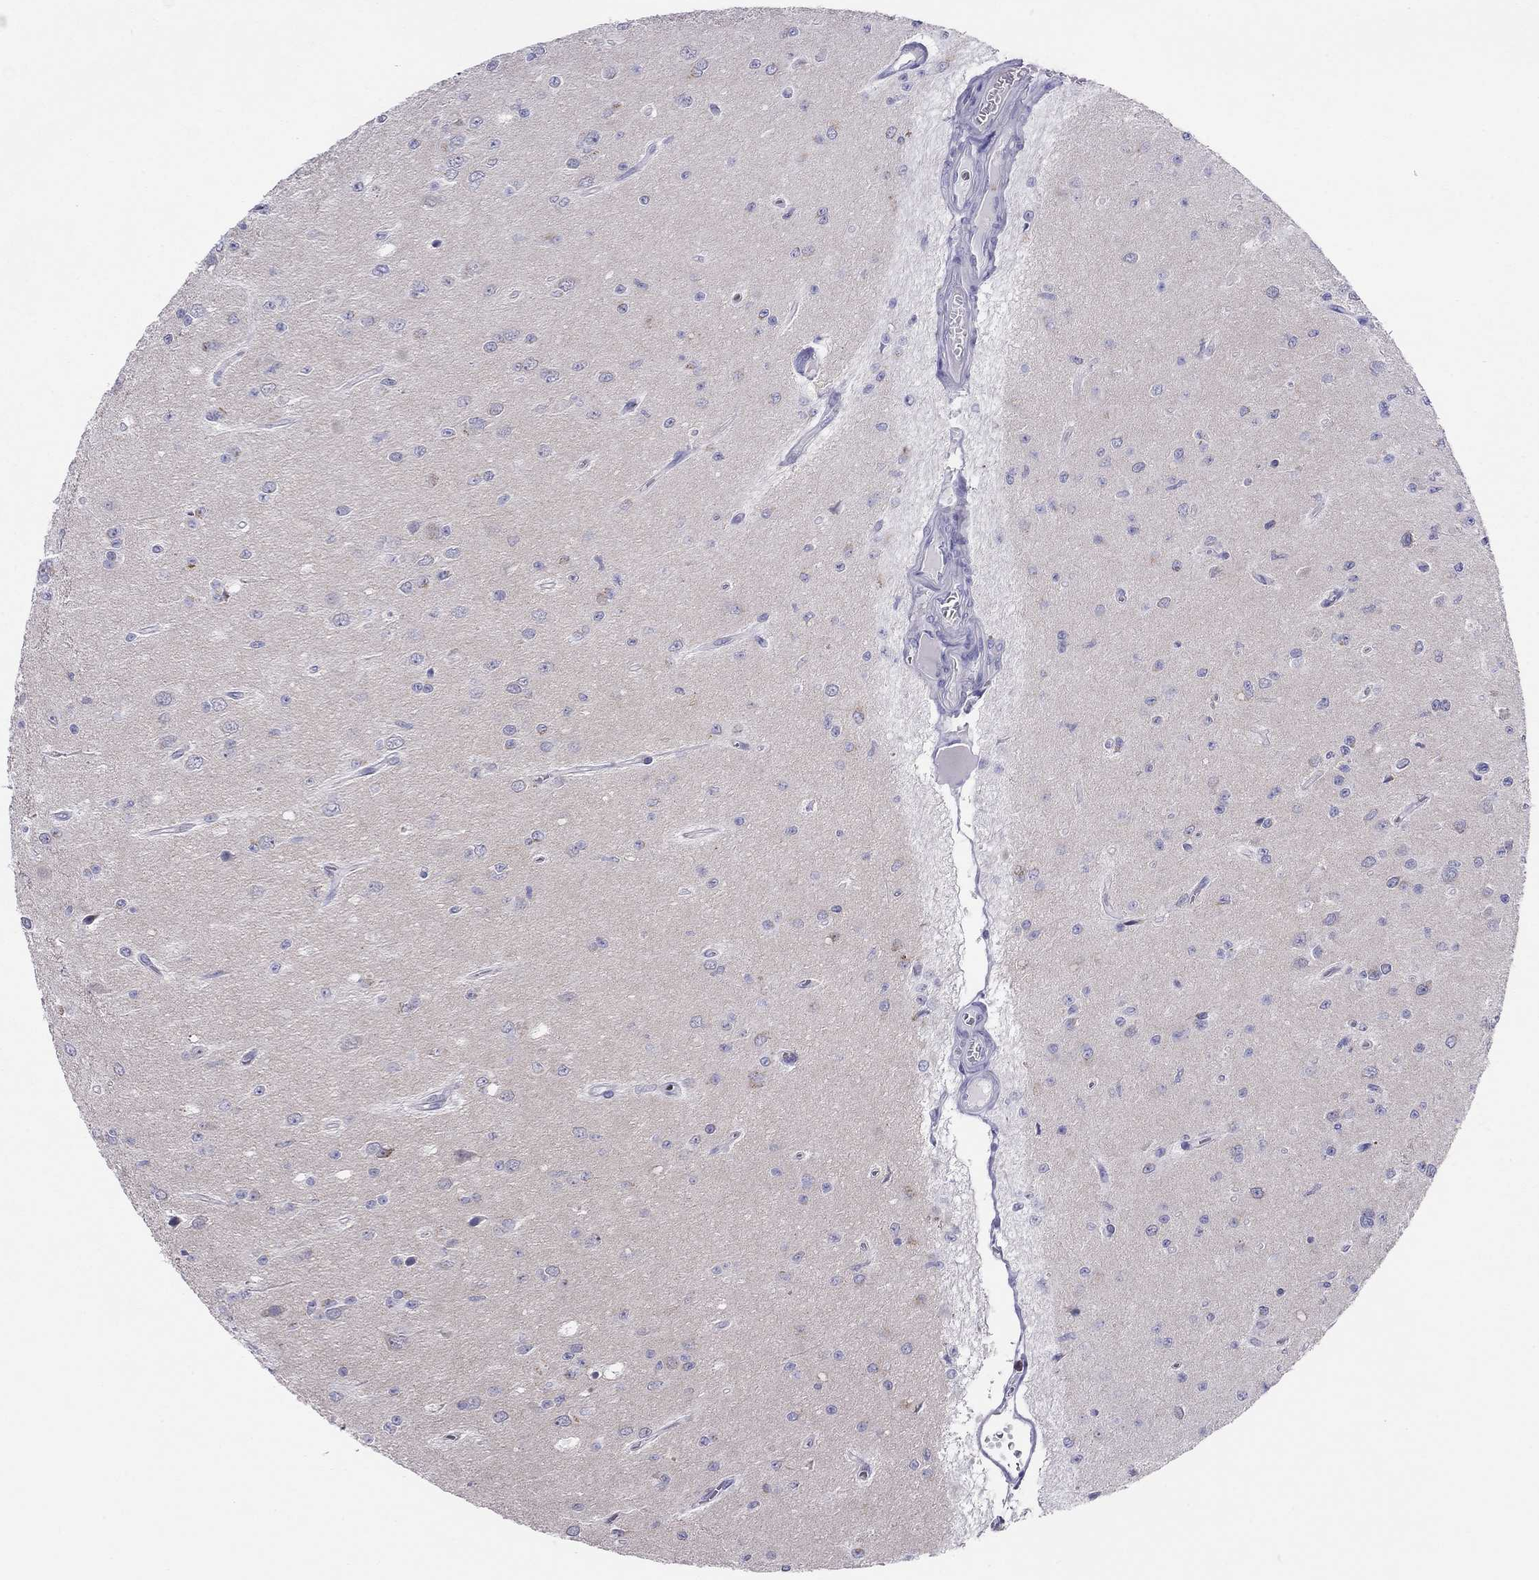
{"staining": {"intensity": "moderate", "quantity": "<25%", "location": "cytoplasmic/membranous"}, "tissue": "glioma", "cell_type": "Tumor cells", "image_type": "cancer", "snomed": [{"axis": "morphology", "description": "Glioma, malignant, Low grade"}, {"axis": "topography", "description": "Brain"}], "caption": "Protein staining exhibits moderate cytoplasmic/membranous staining in about <25% of tumor cells in glioma. Using DAB (3,3'-diaminobenzidine) (brown) and hematoxylin (blue) stains, captured at high magnification using brightfield microscopy.", "gene": "MGAT4C", "patient": {"sex": "female", "age": 45}}